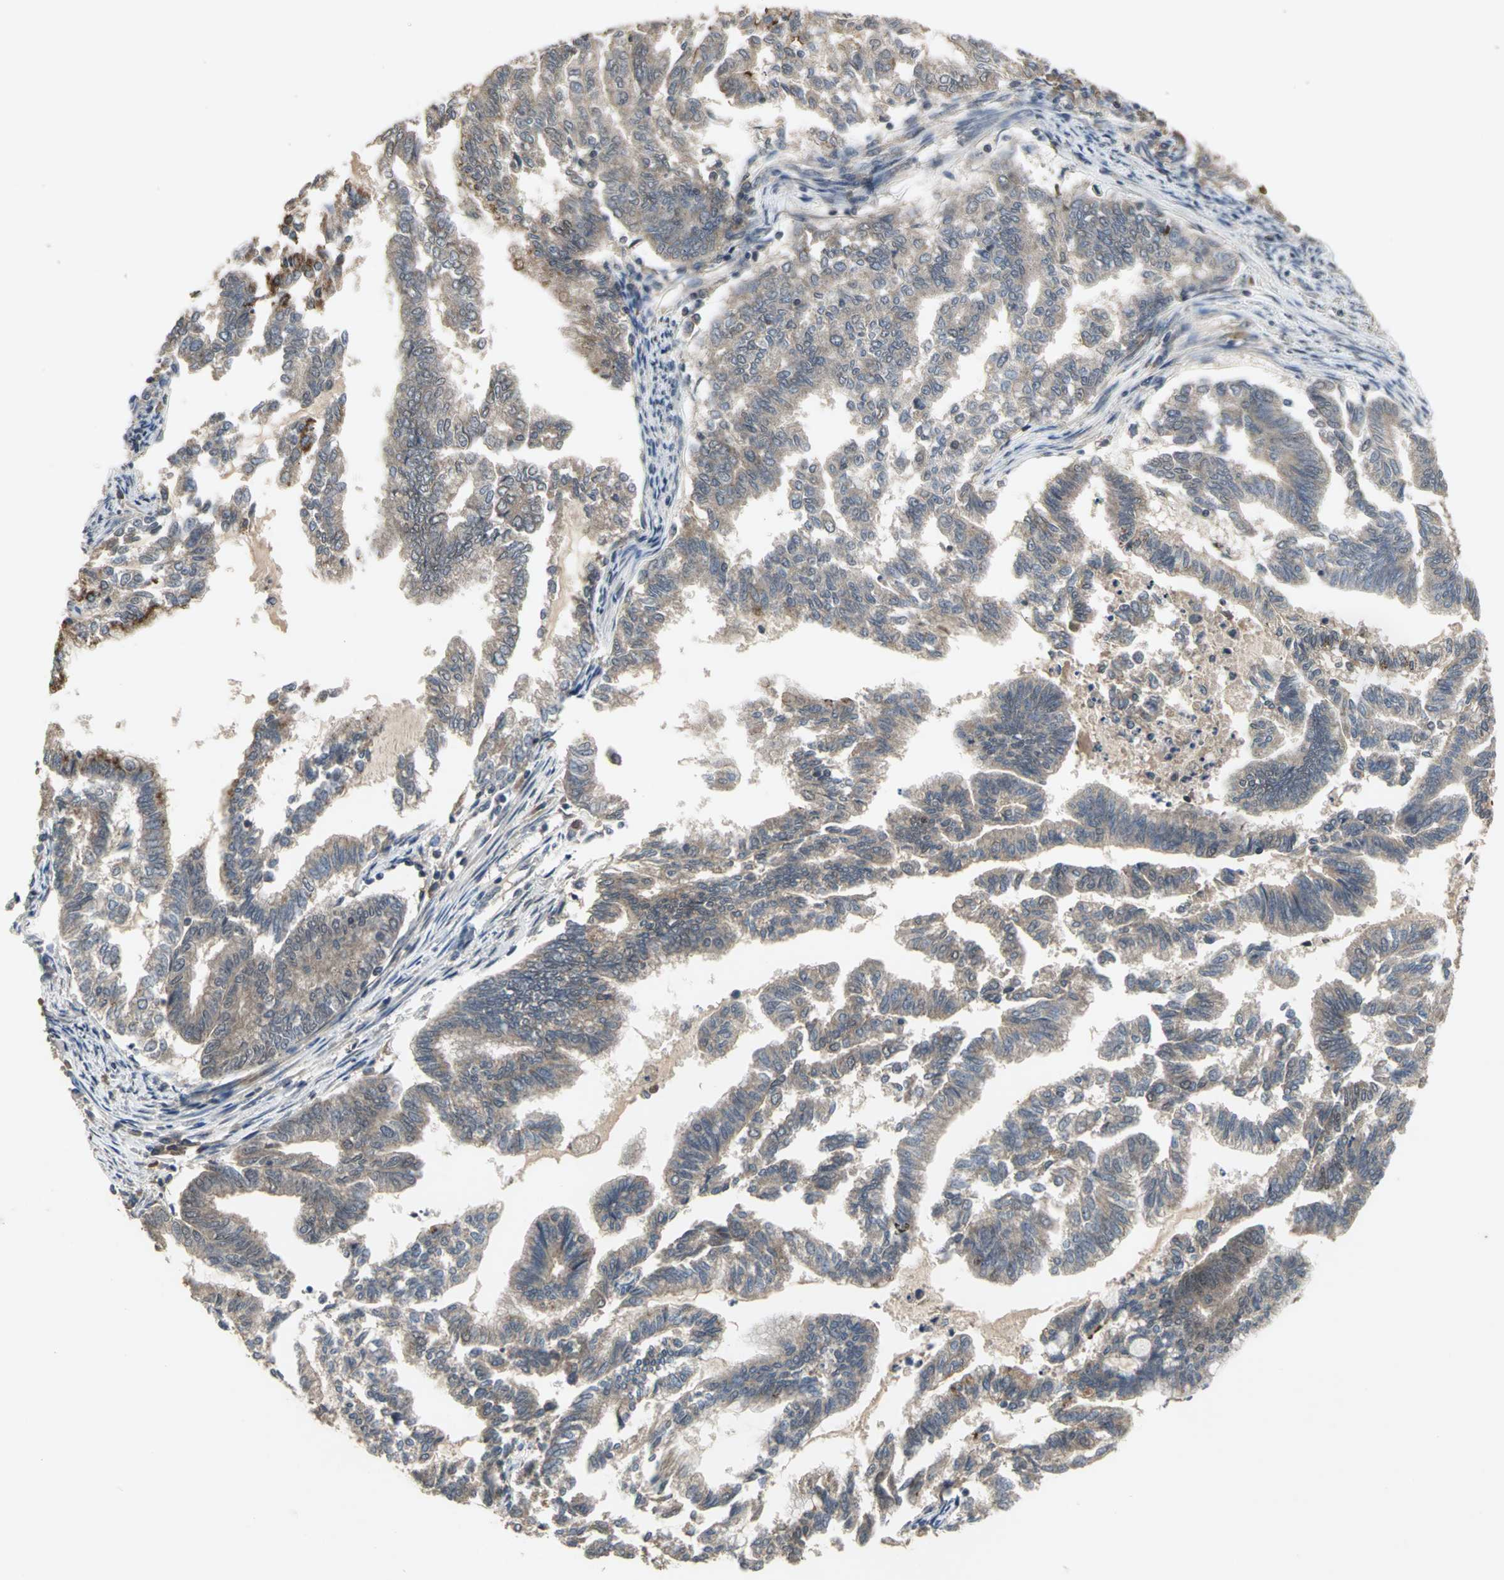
{"staining": {"intensity": "weak", "quantity": ">75%", "location": "cytoplasmic/membranous"}, "tissue": "endometrial cancer", "cell_type": "Tumor cells", "image_type": "cancer", "snomed": [{"axis": "morphology", "description": "Adenocarcinoma, NOS"}, {"axis": "topography", "description": "Endometrium"}], "caption": "Adenocarcinoma (endometrial) stained with DAB IHC exhibits low levels of weak cytoplasmic/membranous expression in about >75% of tumor cells. (Brightfield microscopy of DAB IHC at high magnification).", "gene": "KEAP1", "patient": {"sex": "female", "age": 79}}